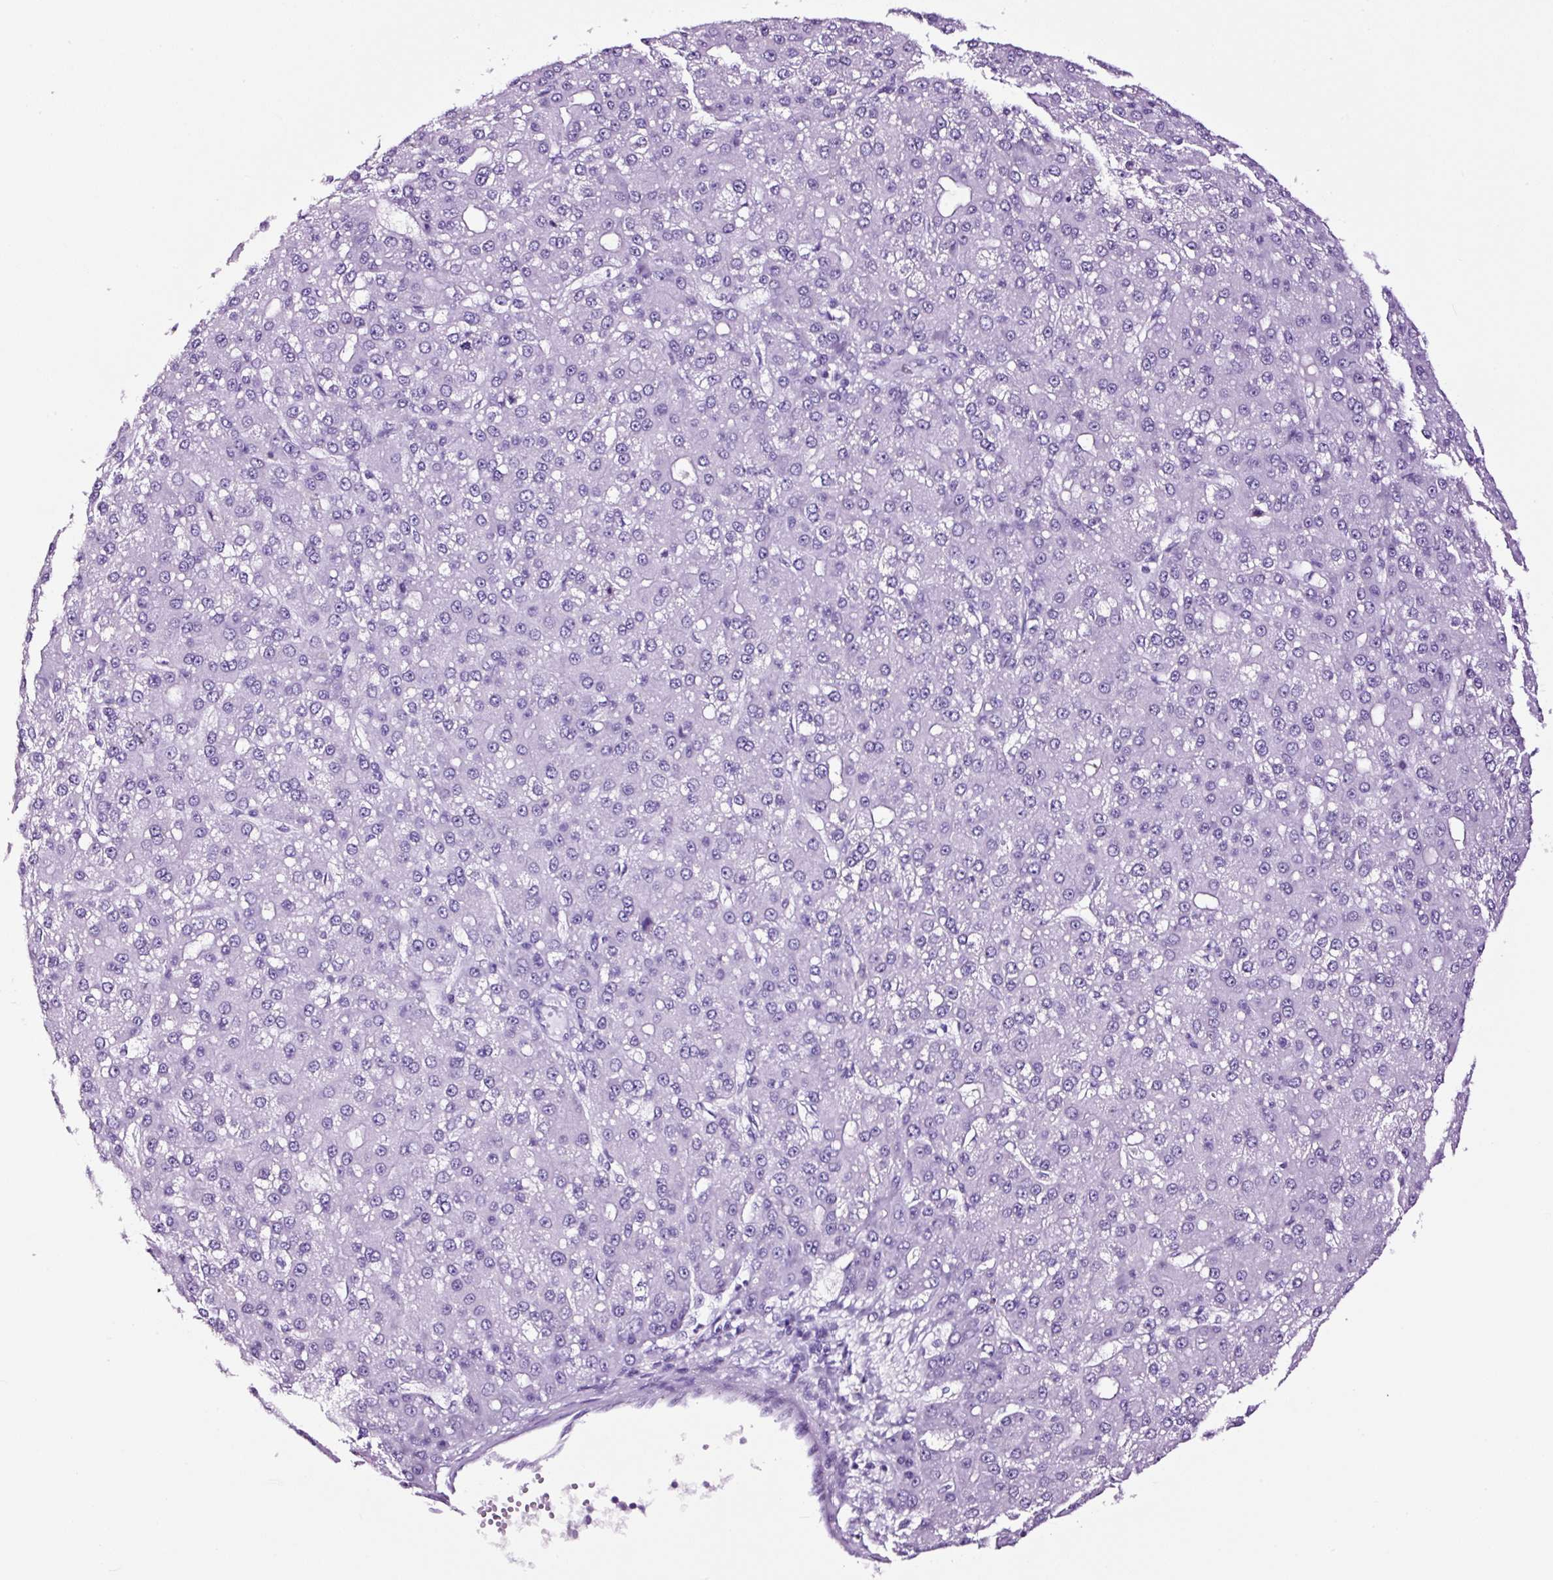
{"staining": {"intensity": "negative", "quantity": "none", "location": "none"}, "tissue": "liver cancer", "cell_type": "Tumor cells", "image_type": "cancer", "snomed": [{"axis": "morphology", "description": "Carcinoma, Hepatocellular, NOS"}, {"axis": "topography", "description": "Liver"}], "caption": "Immunohistochemical staining of liver cancer exhibits no significant expression in tumor cells. (Brightfield microscopy of DAB IHC at high magnification).", "gene": "FBXL7", "patient": {"sex": "male", "age": 67}}